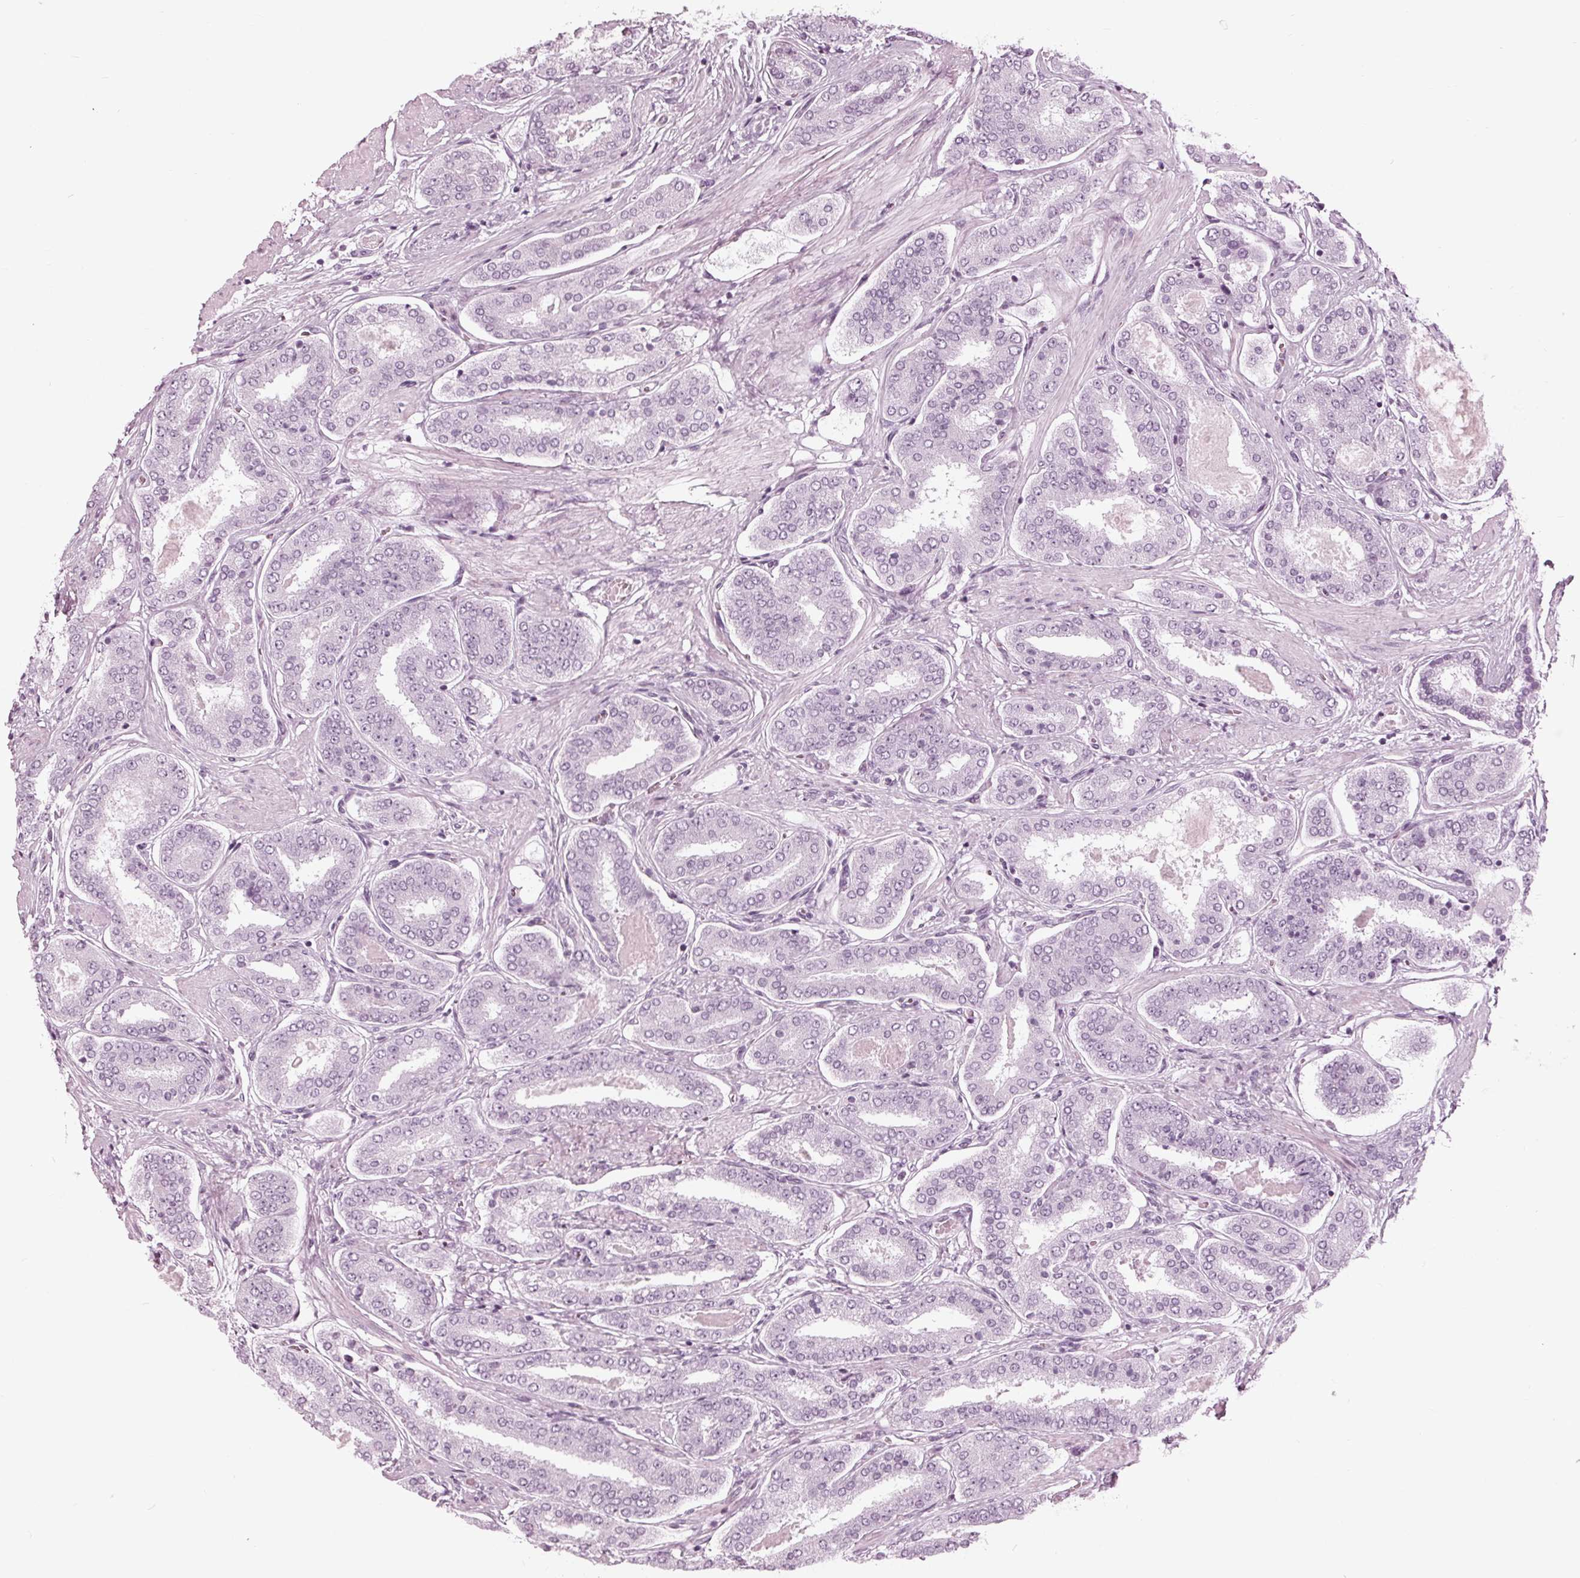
{"staining": {"intensity": "negative", "quantity": "none", "location": "none"}, "tissue": "prostate cancer", "cell_type": "Tumor cells", "image_type": "cancer", "snomed": [{"axis": "morphology", "description": "Adenocarcinoma, High grade"}, {"axis": "topography", "description": "Prostate"}], "caption": "A high-resolution histopathology image shows immunohistochemistry (IHC) staining of prostate cancer, which demonstrates no significant staining in tumor cells. (Stains: DAB (3,3'-diaminobenzidine) immunohistochemistry (IHC) with hematoxylin counter stain, Microscopy: brightfield microscopy at high magnification).", "gene": "KRT28", "patient": {"sex": "male", "age": 63}}